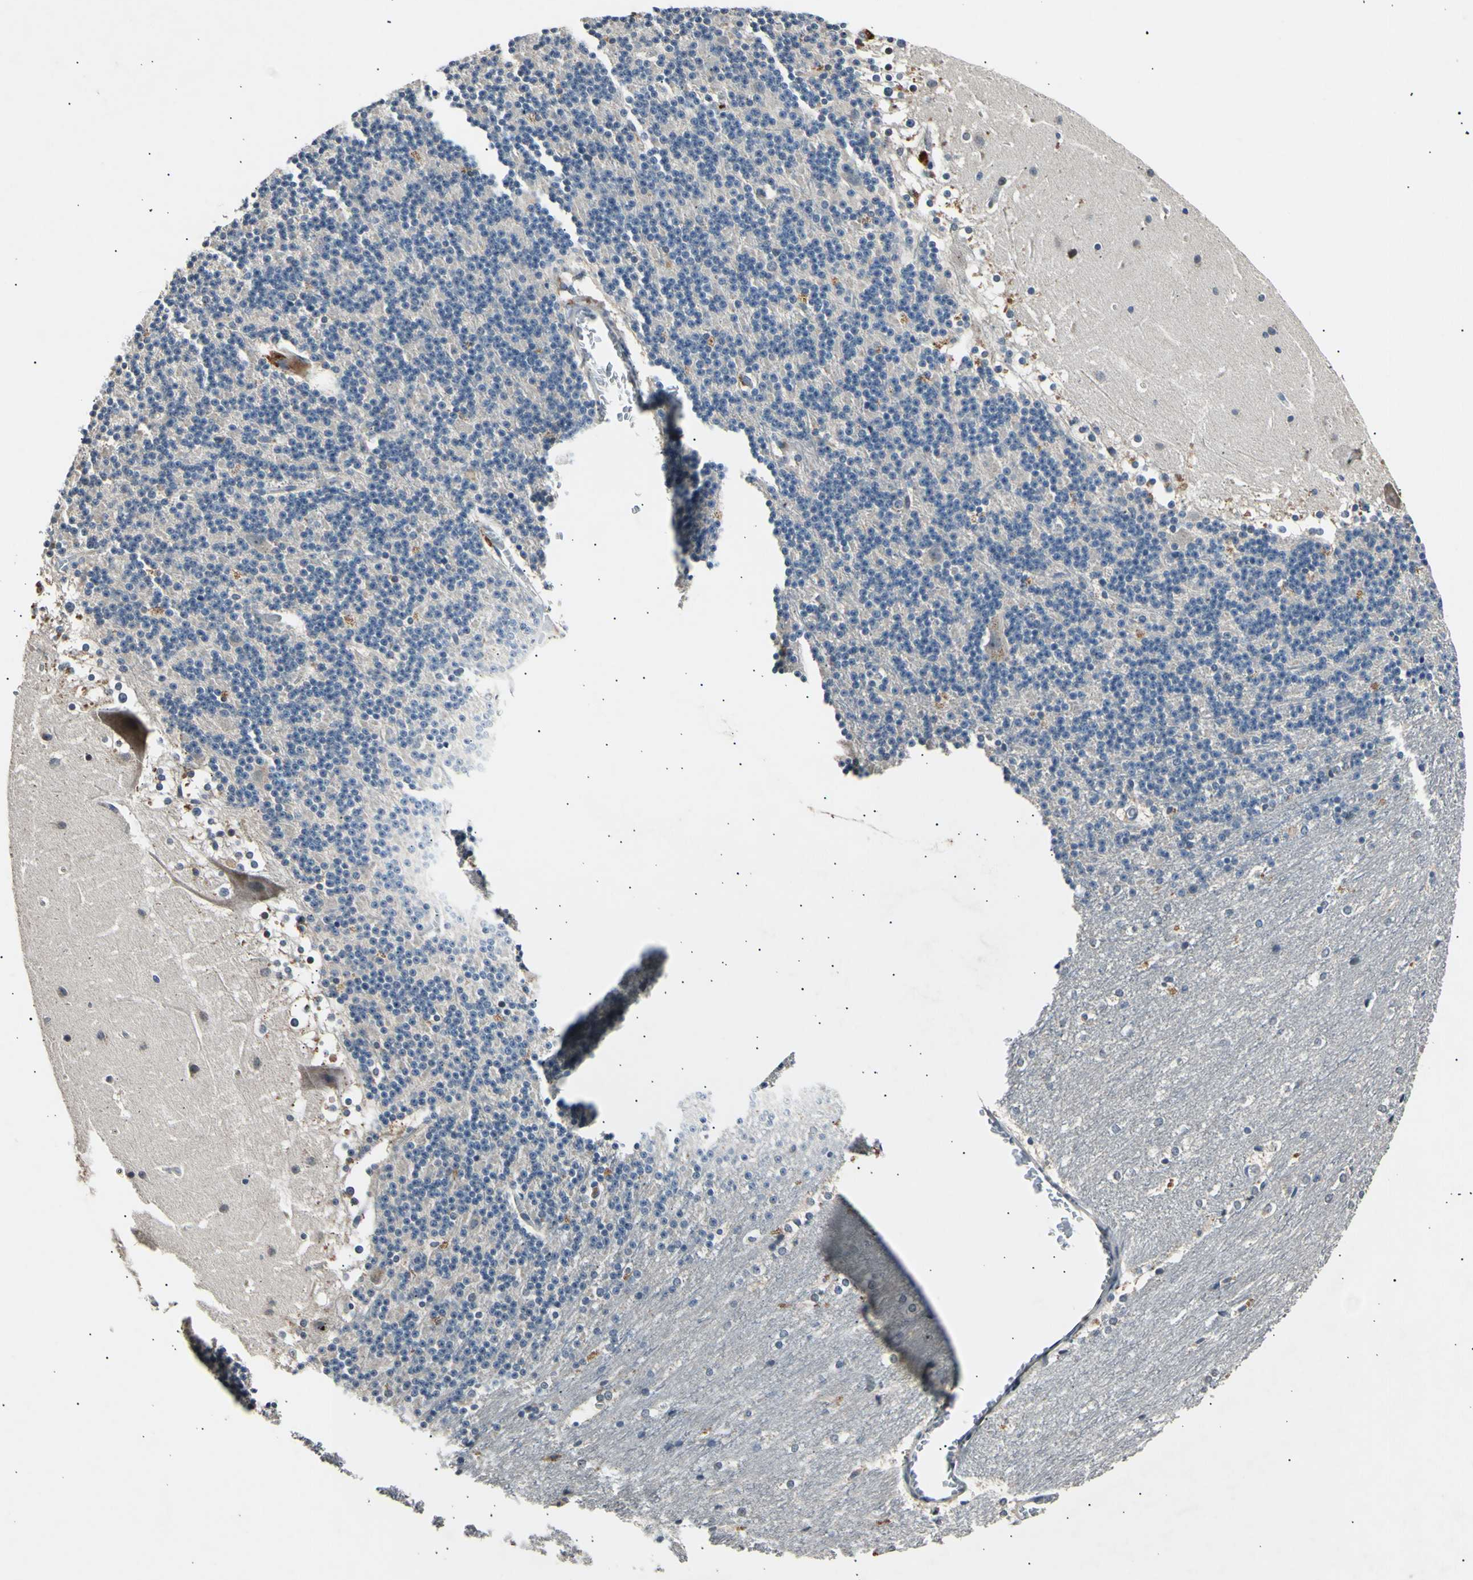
{"staining": {"intensity": "negative", "quantity": "none", "location": "none"}, "tissue": "cerebellum", "cell_type": "Cells in granular layer", "image_type": "normal", "snomed": [{"axis": "morphology", "description": "Normal tissue, NOS"}, {"axis": "topography", "description": "Cerebellum"}], "caption": "Immunohistochemical staining of unremarkable cerebellum exhibits no significant staining in cells in granular layer.", "gene": "ADCY3", "patient": {"sex": "female", "age": 19}}